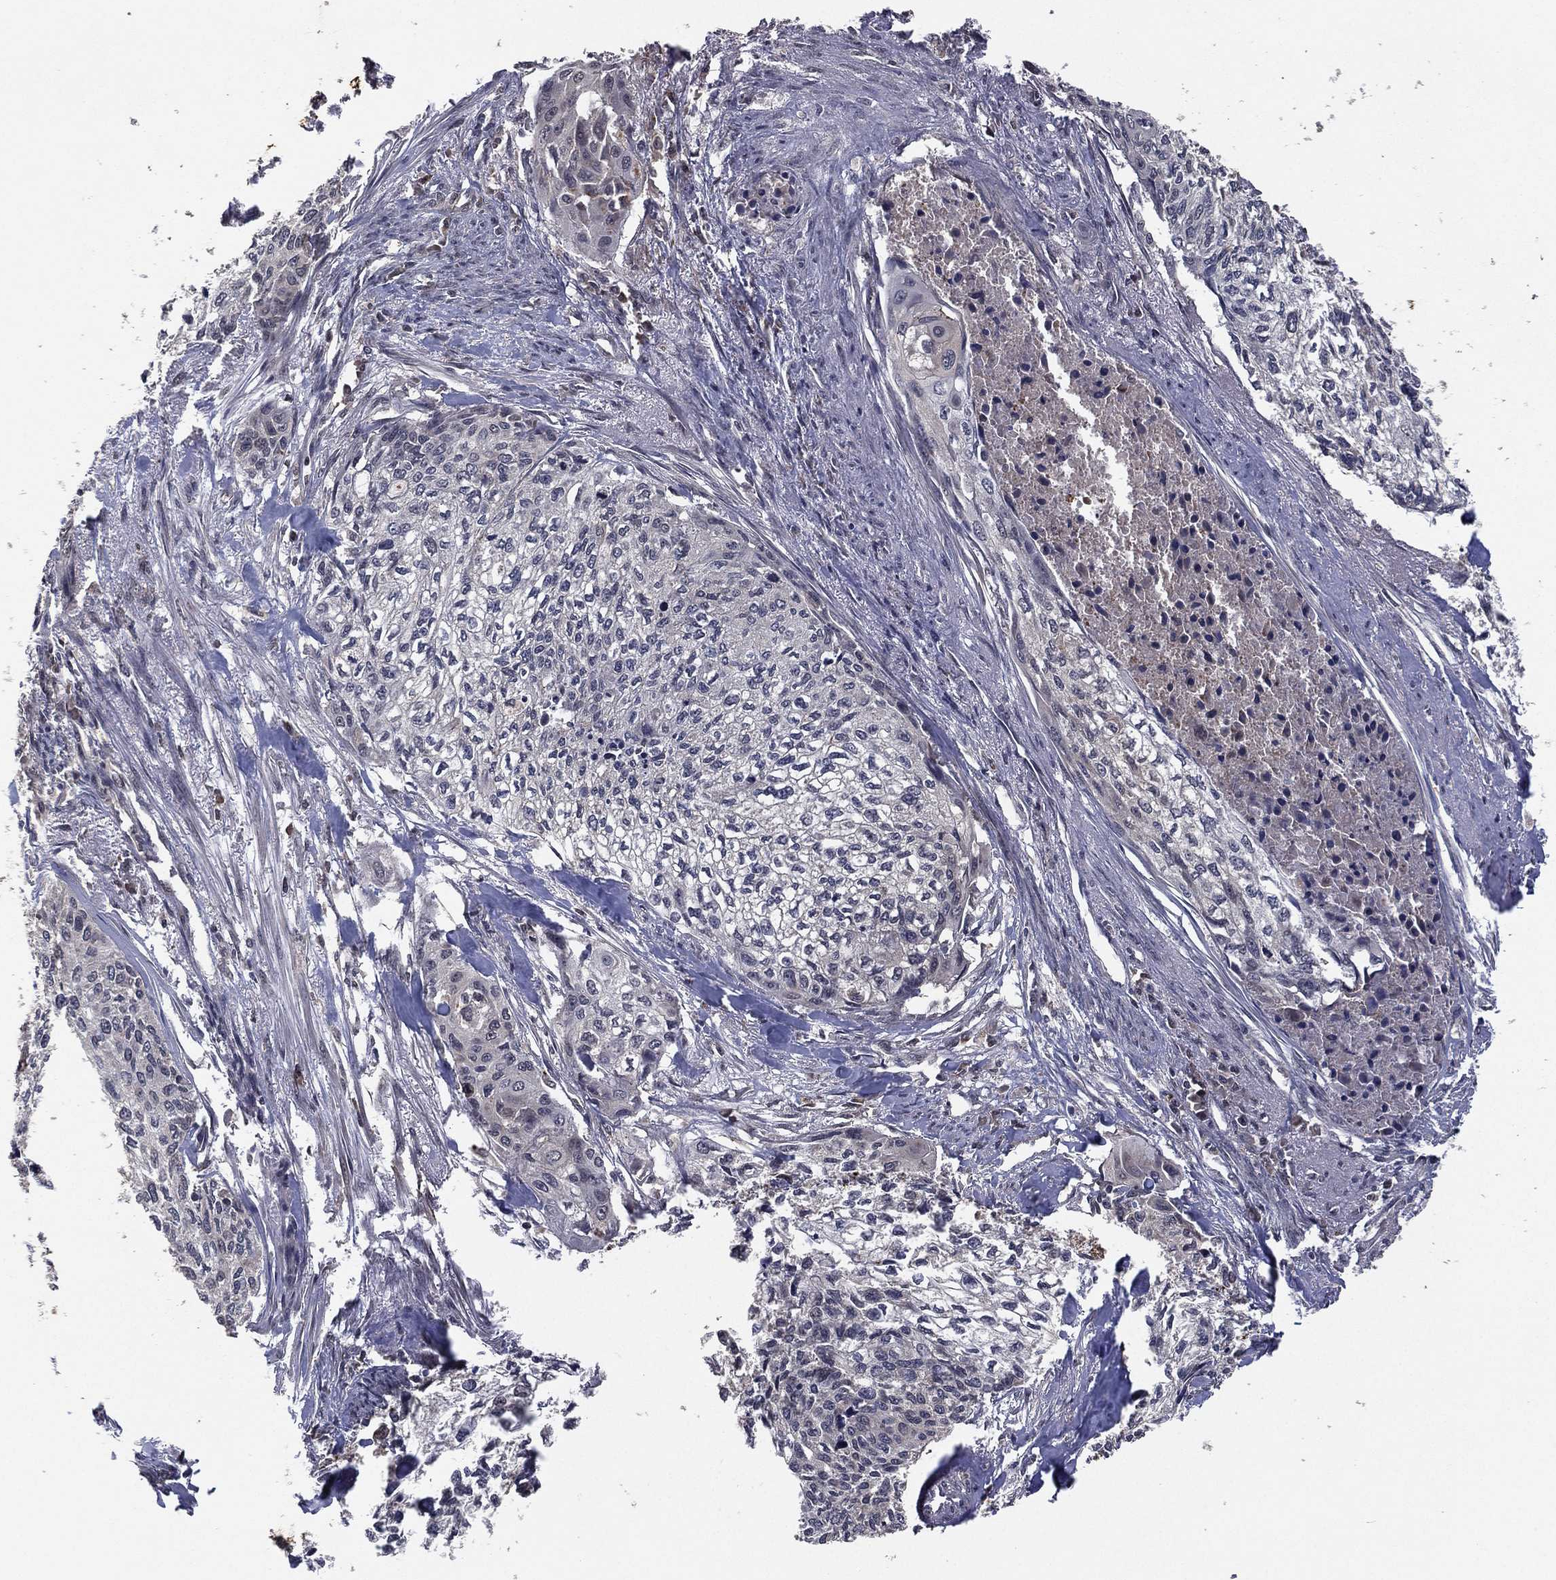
{"staining": {"intensity": "negative", "quantity": "none", "location": "none"}, "tissue": "cervical cancer", "cell_type": "Tumor cells", "image_type": "cancer", "snomed": [{"axis": "morphology", "description": "Squamous cell carcinoma, NOS"}, {"axis": "topography", "description": "Cervix"}], "caption": "There is no significant expression in tumor cells of cervical cancer (squamous cell carcinoma).", "gene": "ATG4B", "patient": {"sex": "female", "age": 58}}